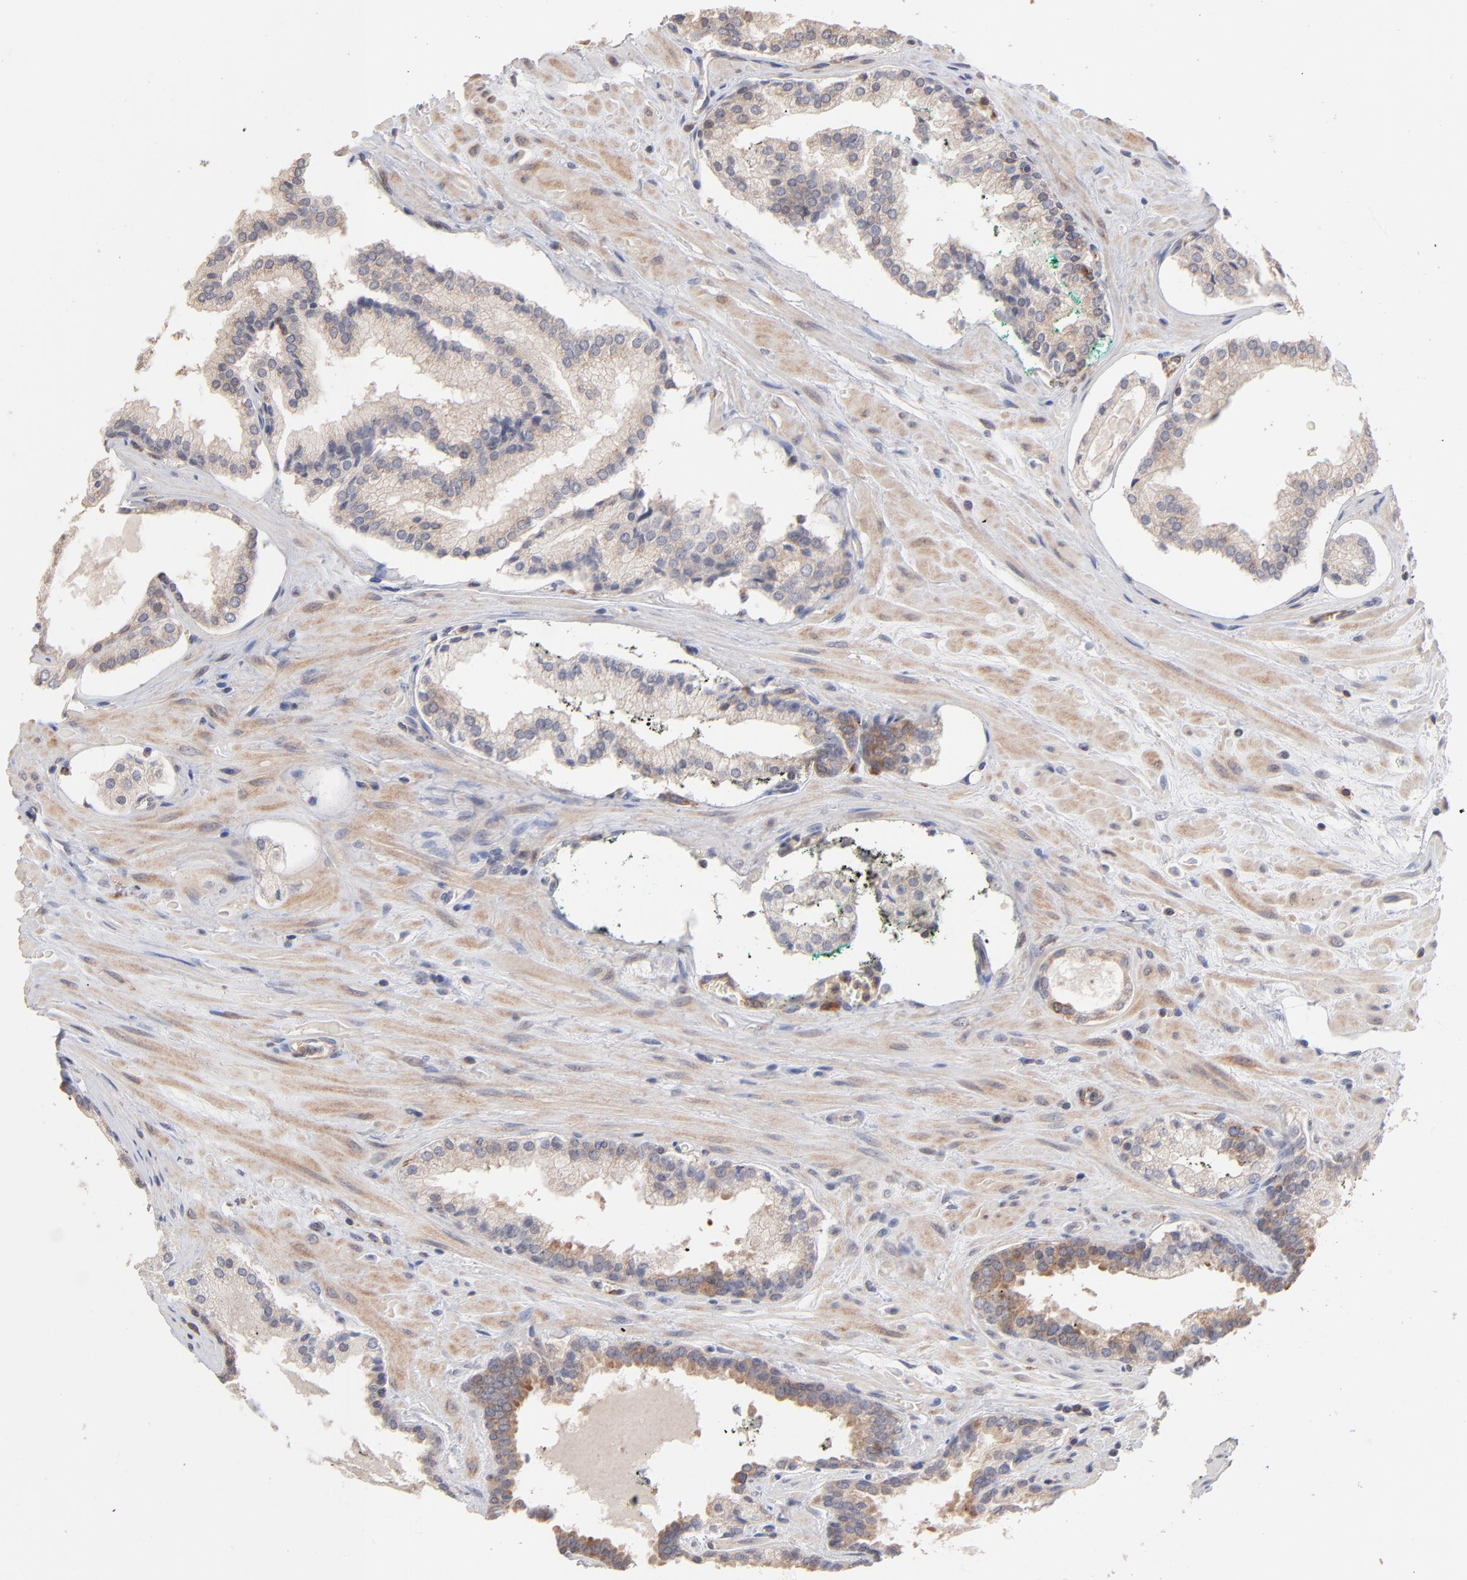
{"staining": {"intensity": "weak", "quantity": ">75%", "location": "cytoplasmic/membranous"}, "tissue": "prostate cancer", "cell_type": "Tumor cells", "image_type": "cancer", "snomed": [{"axis": "morphology", "description": "Adenocarcinoma, Medium grade"}, {"axis": "topography", "description": "Prostate"}], "caption": "Approximately >75% of tumor cells in prostate cancer show weak cytoplasmic/membranous protein staining as visualized by brown immunohistochemical staining.", "gene": "IVNS1ABP", "patient": {"sex": "male", "age": 60}}